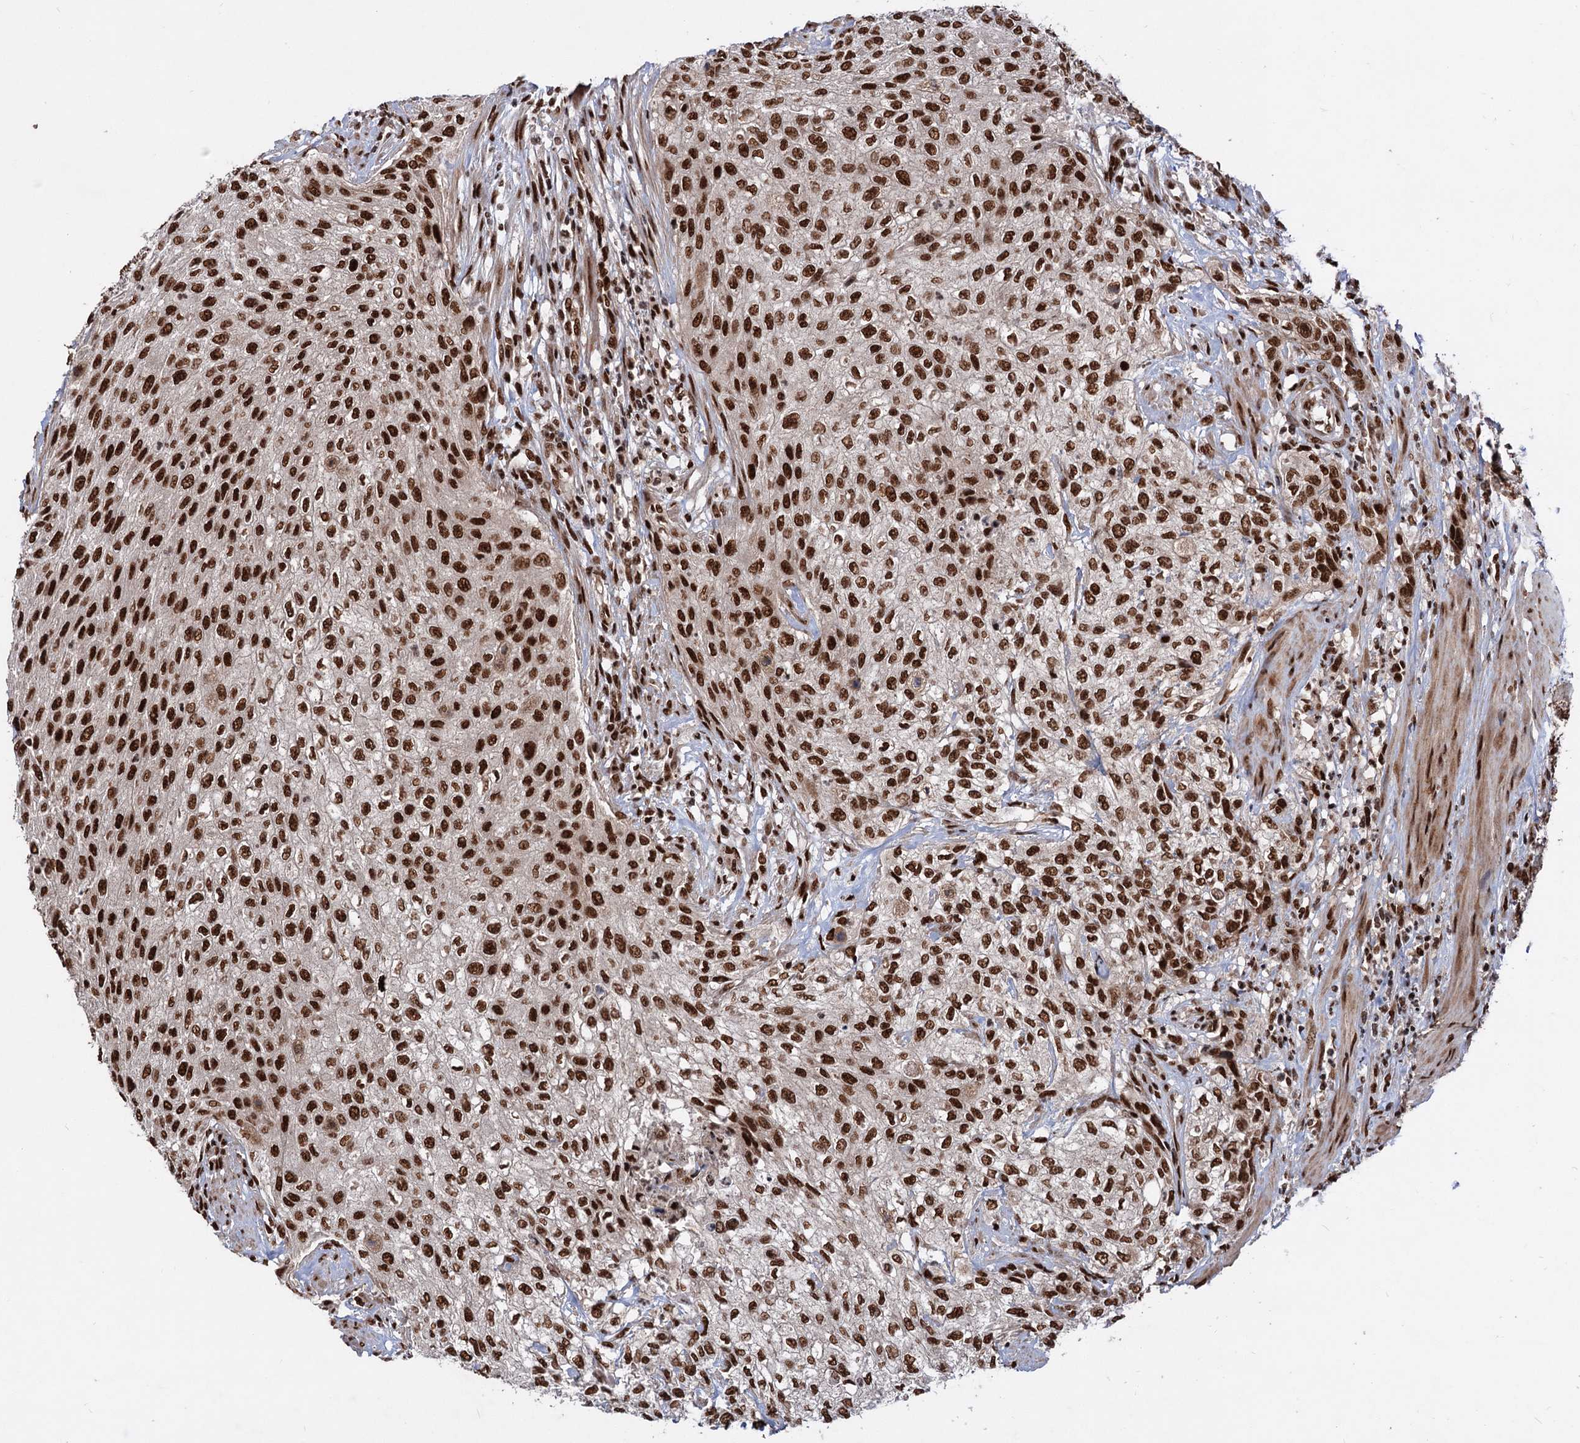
{"staining": {"intensity": "strong", "quantity": ">75%", "location": "nuclear"}, "tissue": "urothelial cancer", "cell_type": "Tumor cells", "image_type": "cancer", "snomed": [{"axis": "morphology", "description": "Urothelial carcinoma, High grade"}, {"axis": "topography", "description": "Urinary bladder"}], "caption": "The photomicrograph exhibits a brown stain indicating the presence of a protein in the nuclear of tumor cells in urothelial cancer. The staining was performed using DAB (3,3'-diaminobenzidine) to visualize the protein expression in brown, while the nuclei were stained in blue with hematoxylin (Magnification: 20x).", "gene": "MAML1", "patient": {"sex": "male", "age": 35}}